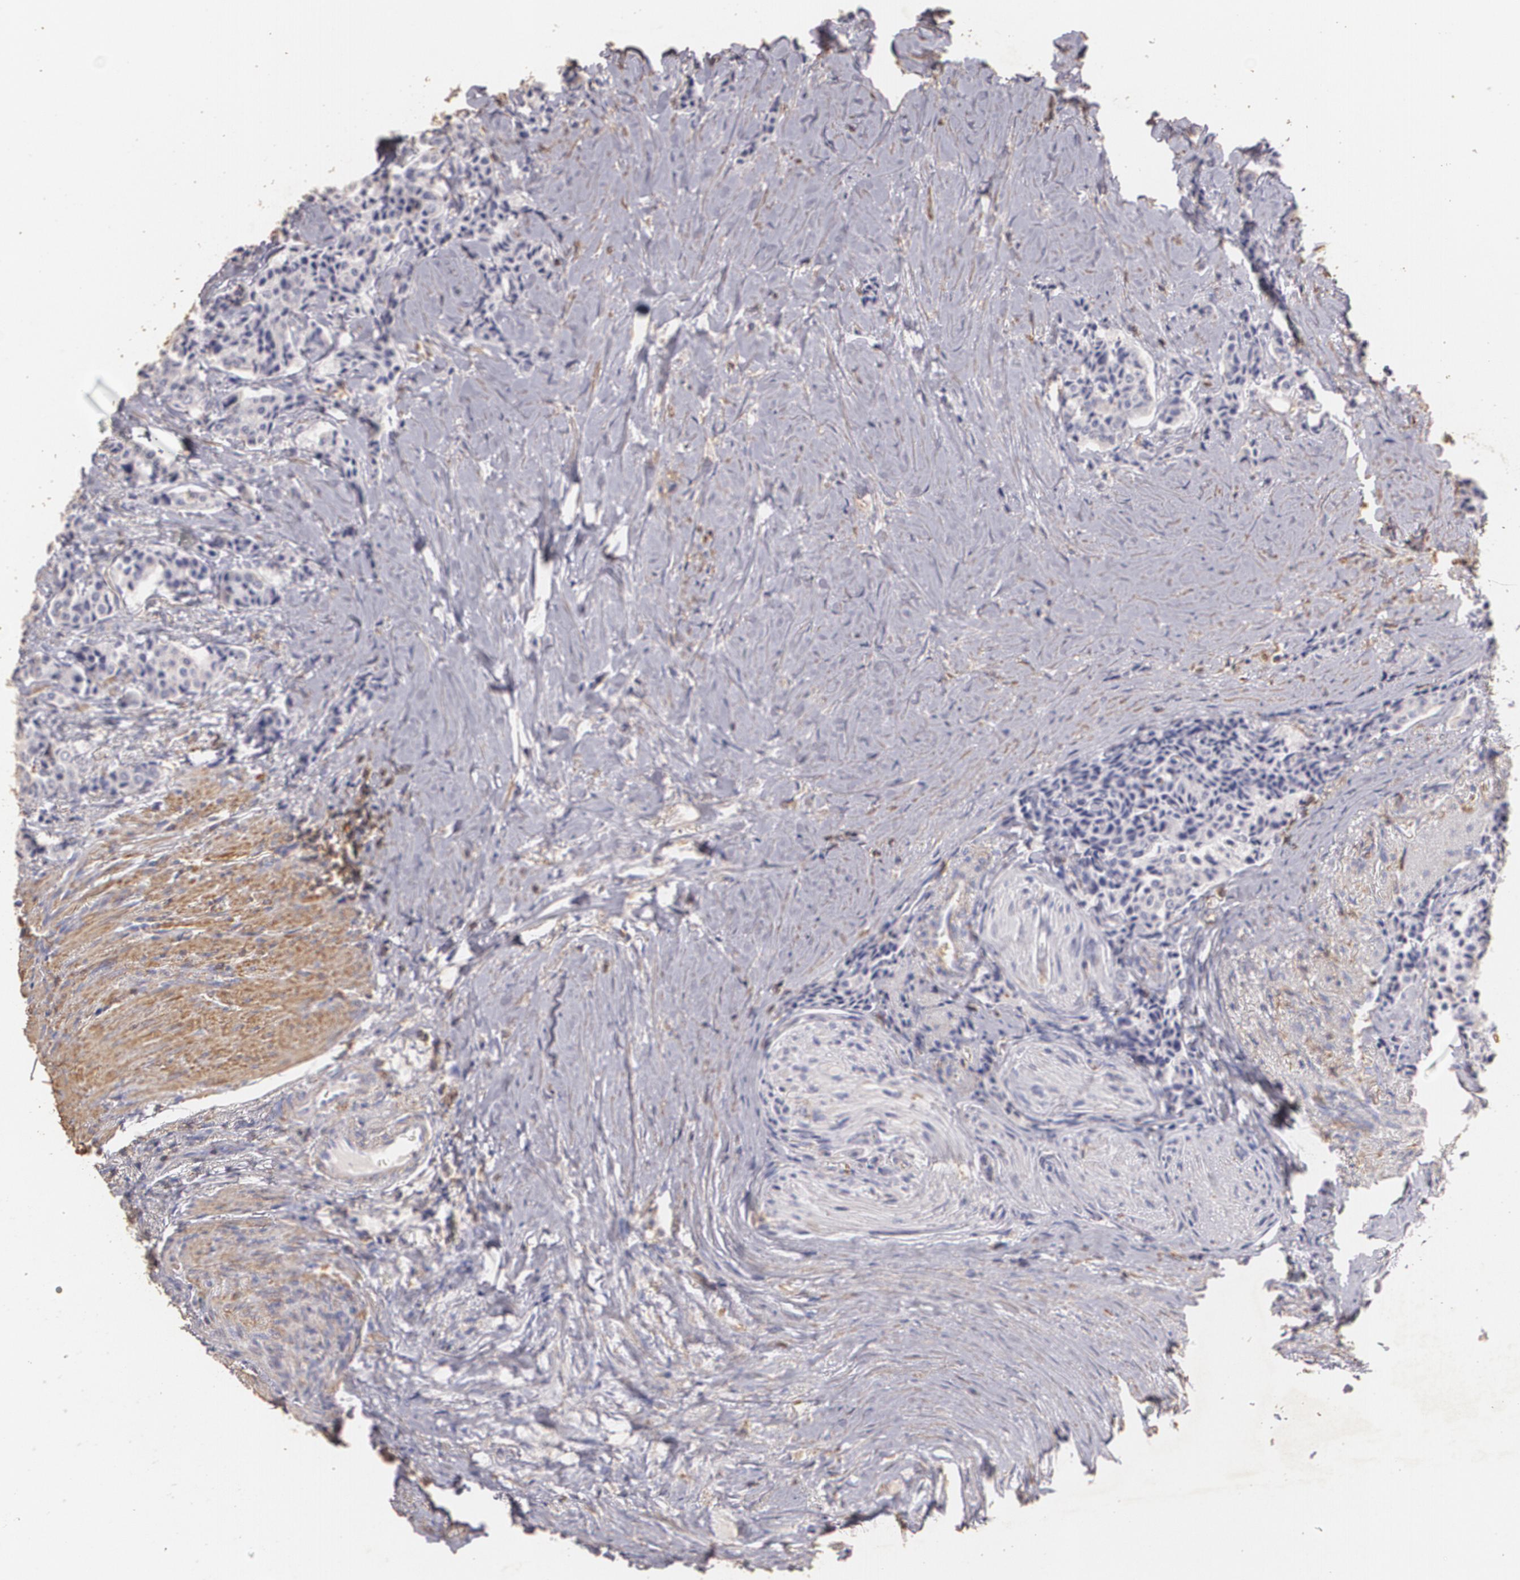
{"staining": {"intensity": "negative", "quantity": "none", "location": "none"}, "tissue": "carcinoid", "cell_type": "Tumor cells", "image_type": "cancer", "snomed": [{"axis": "morphology", "description": "Carcinoid, malignant, NOS"}, {"axis": "topography", "description": "Colon"}], "caption": "Tumor cells are negative for brown protein staining in carcinoid.", "gene": "TGFBR1", "patient": {"sex": "female", "age": 61}}